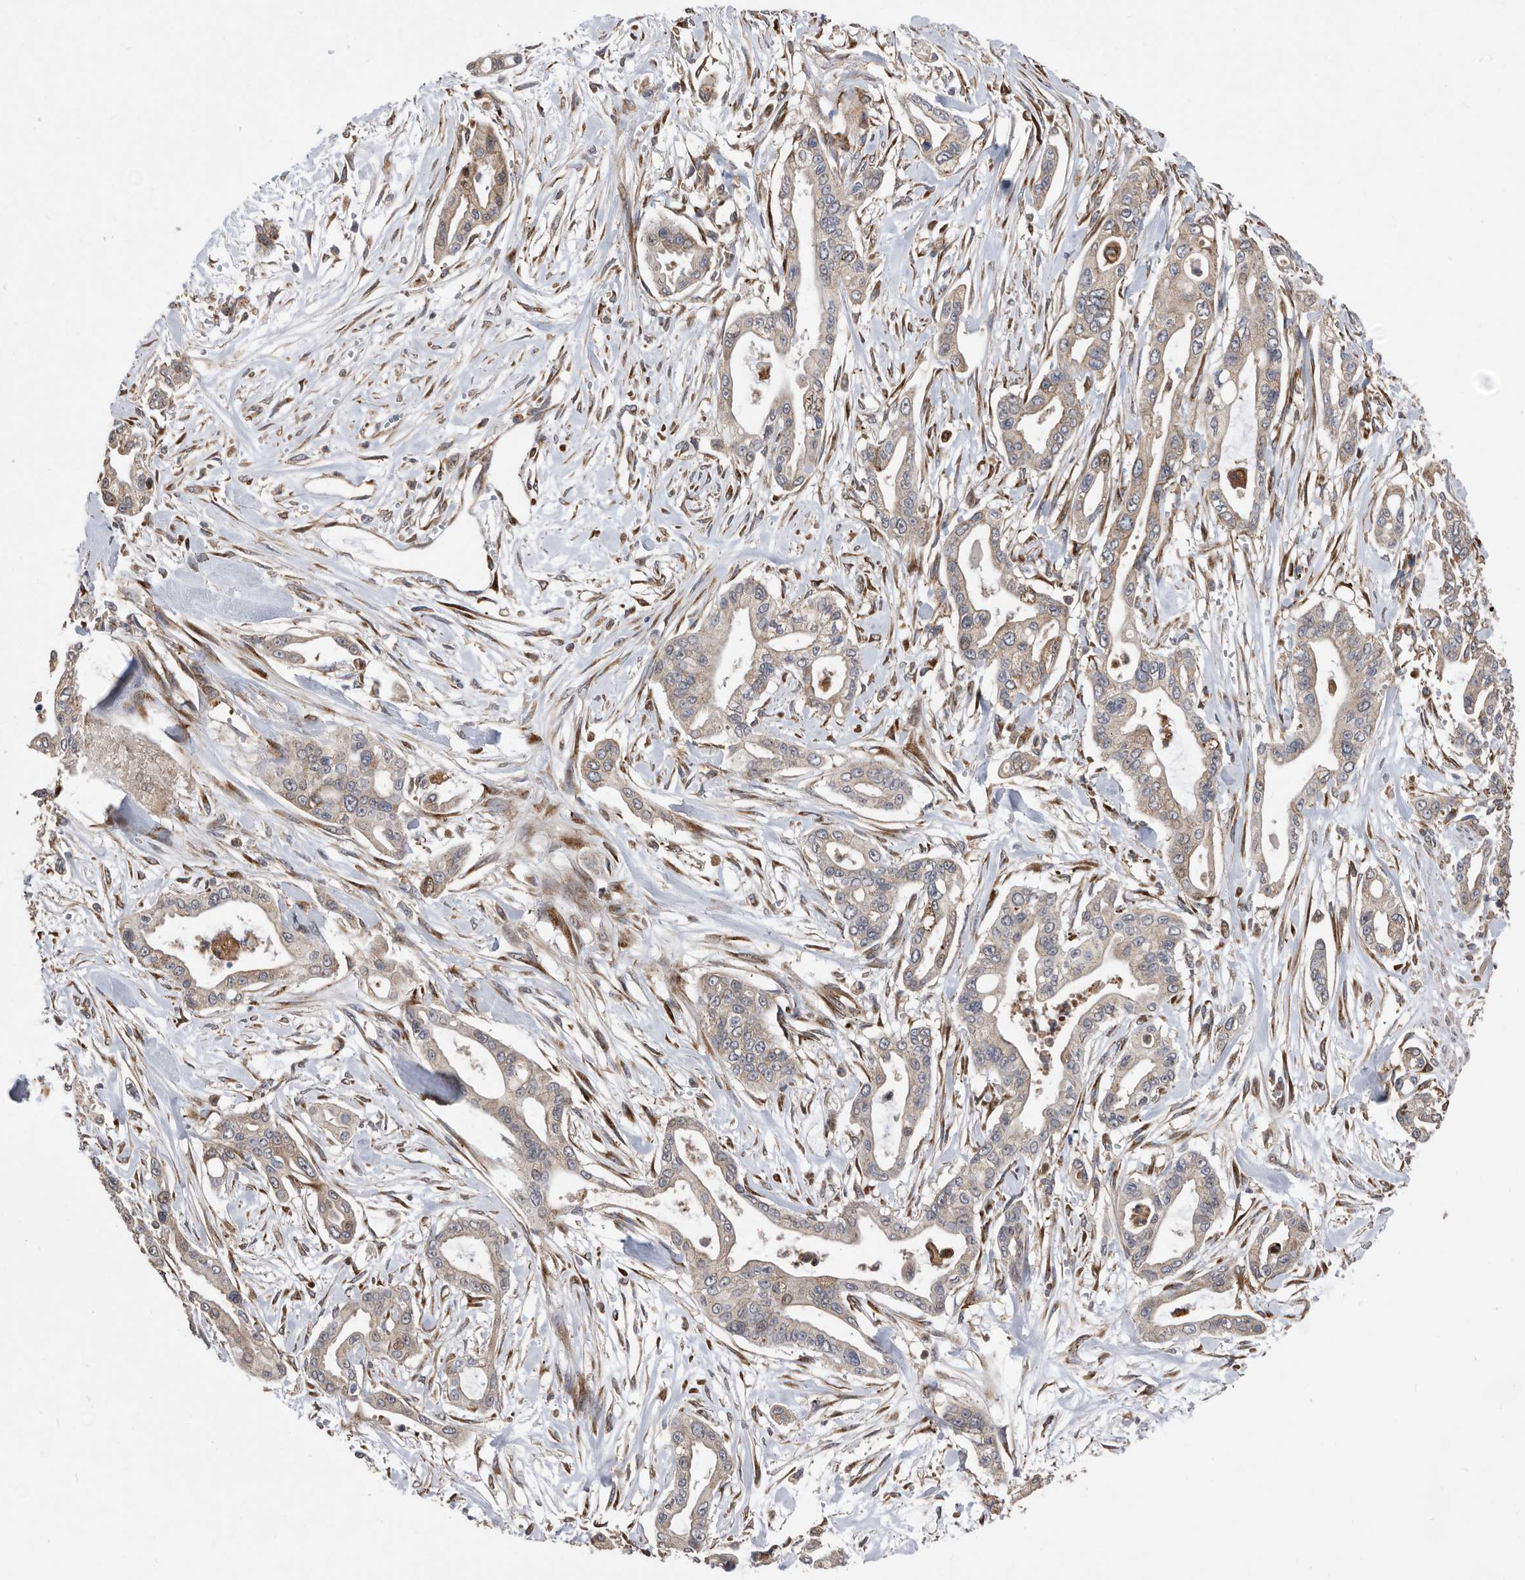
{"staining": {"intensity": "weak", "quantity": "25%-75%", "location": "cytoplasmic/membranous"}, "tissue": "pancreatic cancer", "cell_type": "Tumor cells", "image_type": "cancer", "snomed": [{"axis": "morphology", "description": "Adenocarcinoma, NOS"}, {"axis": "topography", "description": "Pancreas"}], "caption": "About 25%-75% of tumor cells in human pancreatic cancer display weak cytoplasmic/membranous protein expression as visualized by brown immunohistochemical staining.", "gene": "SERINC2", "patient": {"sex": "male", "age": 68}}